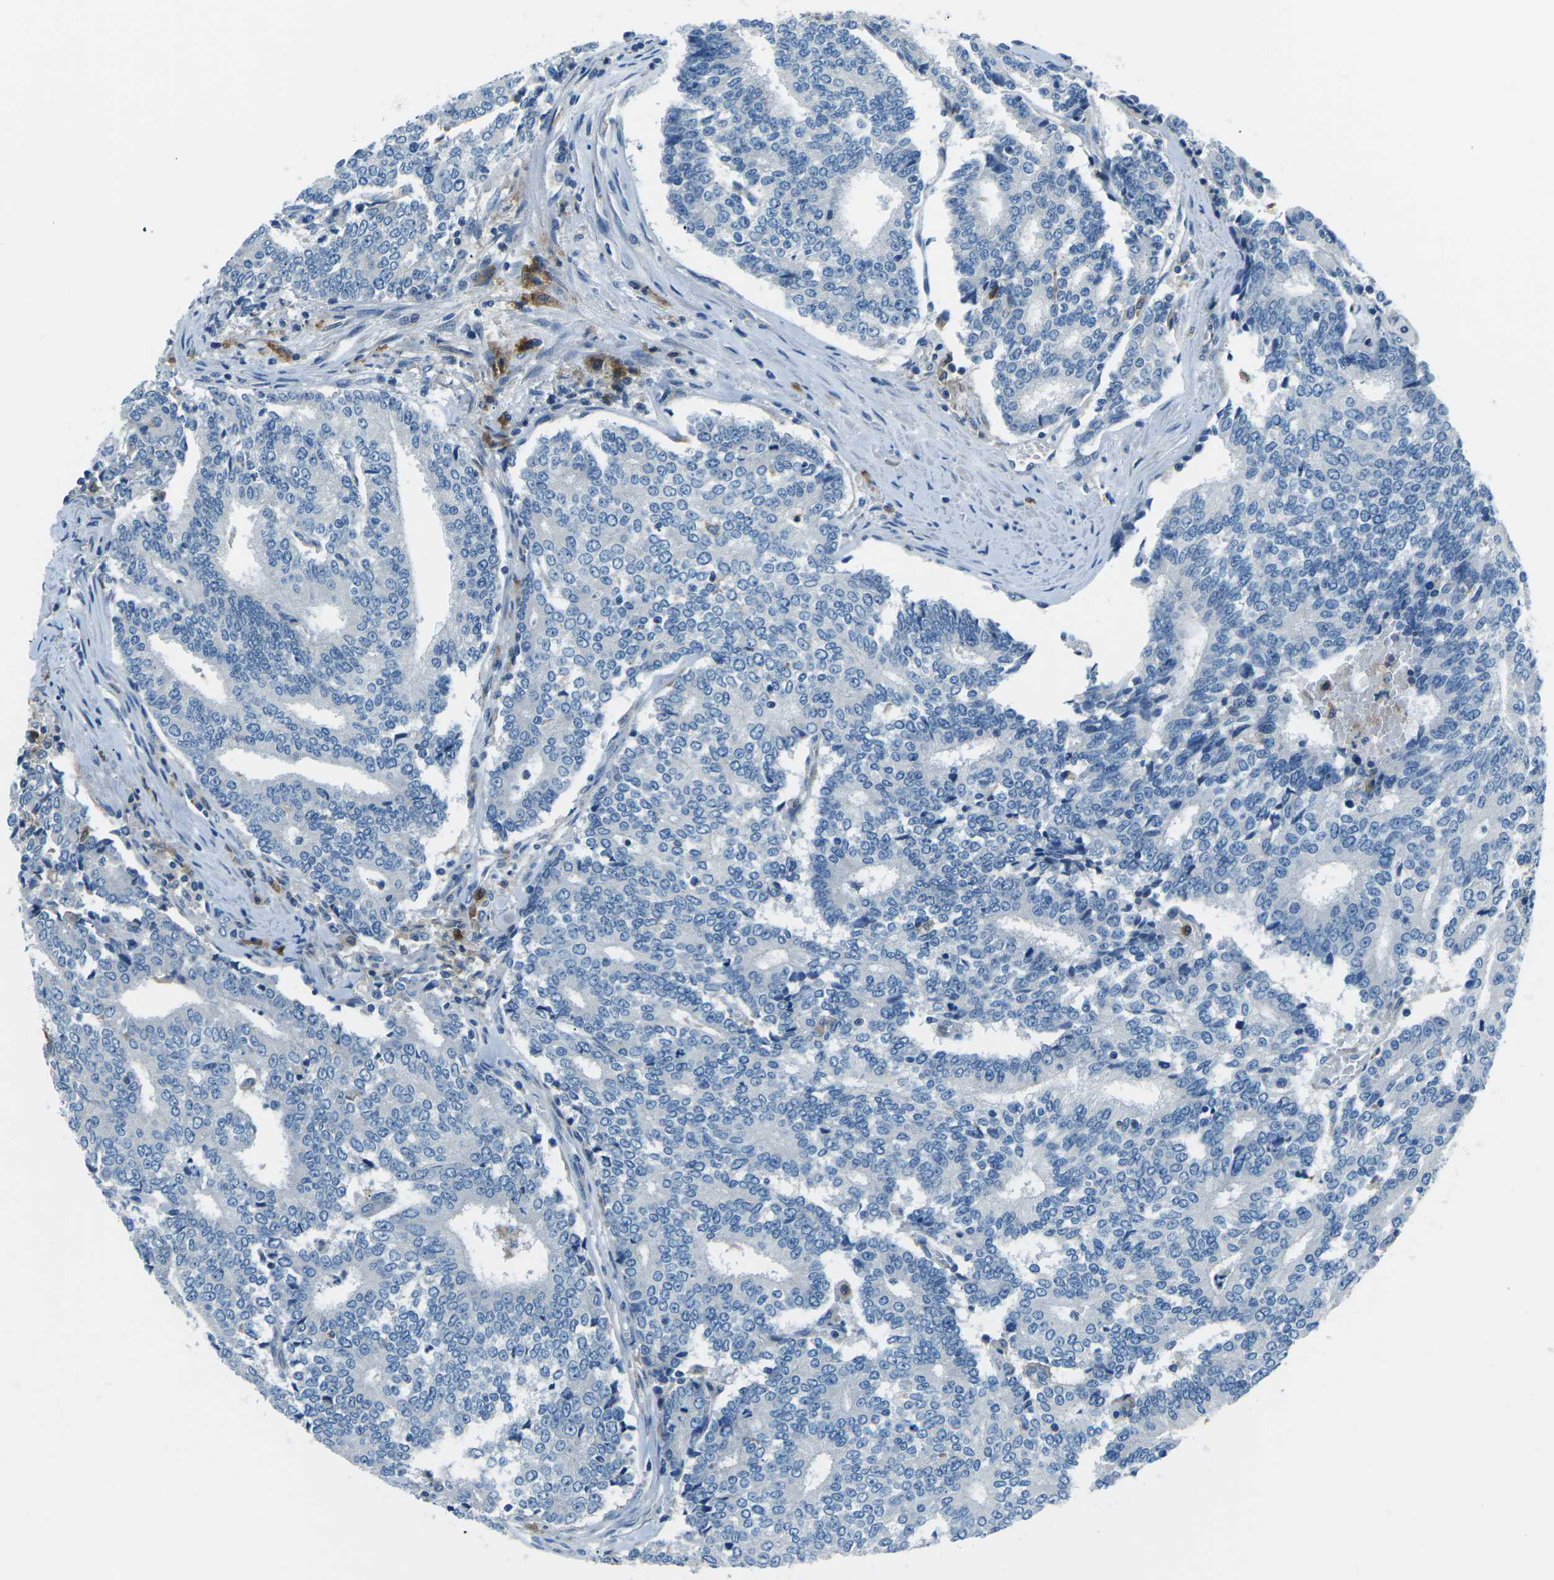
{"staining": {"intensity": "negative", "quantity": "none", "location": "none"}, "tissue": "prostate cancer", "cell_type": "Tumor cells", "image_type": "cancer", "snomed": [{"axis": "morphology", "description": "Normal tissue, NOS"}, {"axis": "morphology", "description": "Adenocarcinoma, High grade"}, {"axis": "topography", "description": "Prostate"}, {"axis": "topography", "description": "Seminal veicle"}], "caption": "This is a image of immunohistochemistry staining of prostate cancer (adenocarcinoma (high-grade)), which shows no positivity in tumor cells.", "gene": "CD1D", "patient": {"sex": "male", "age": 55}}